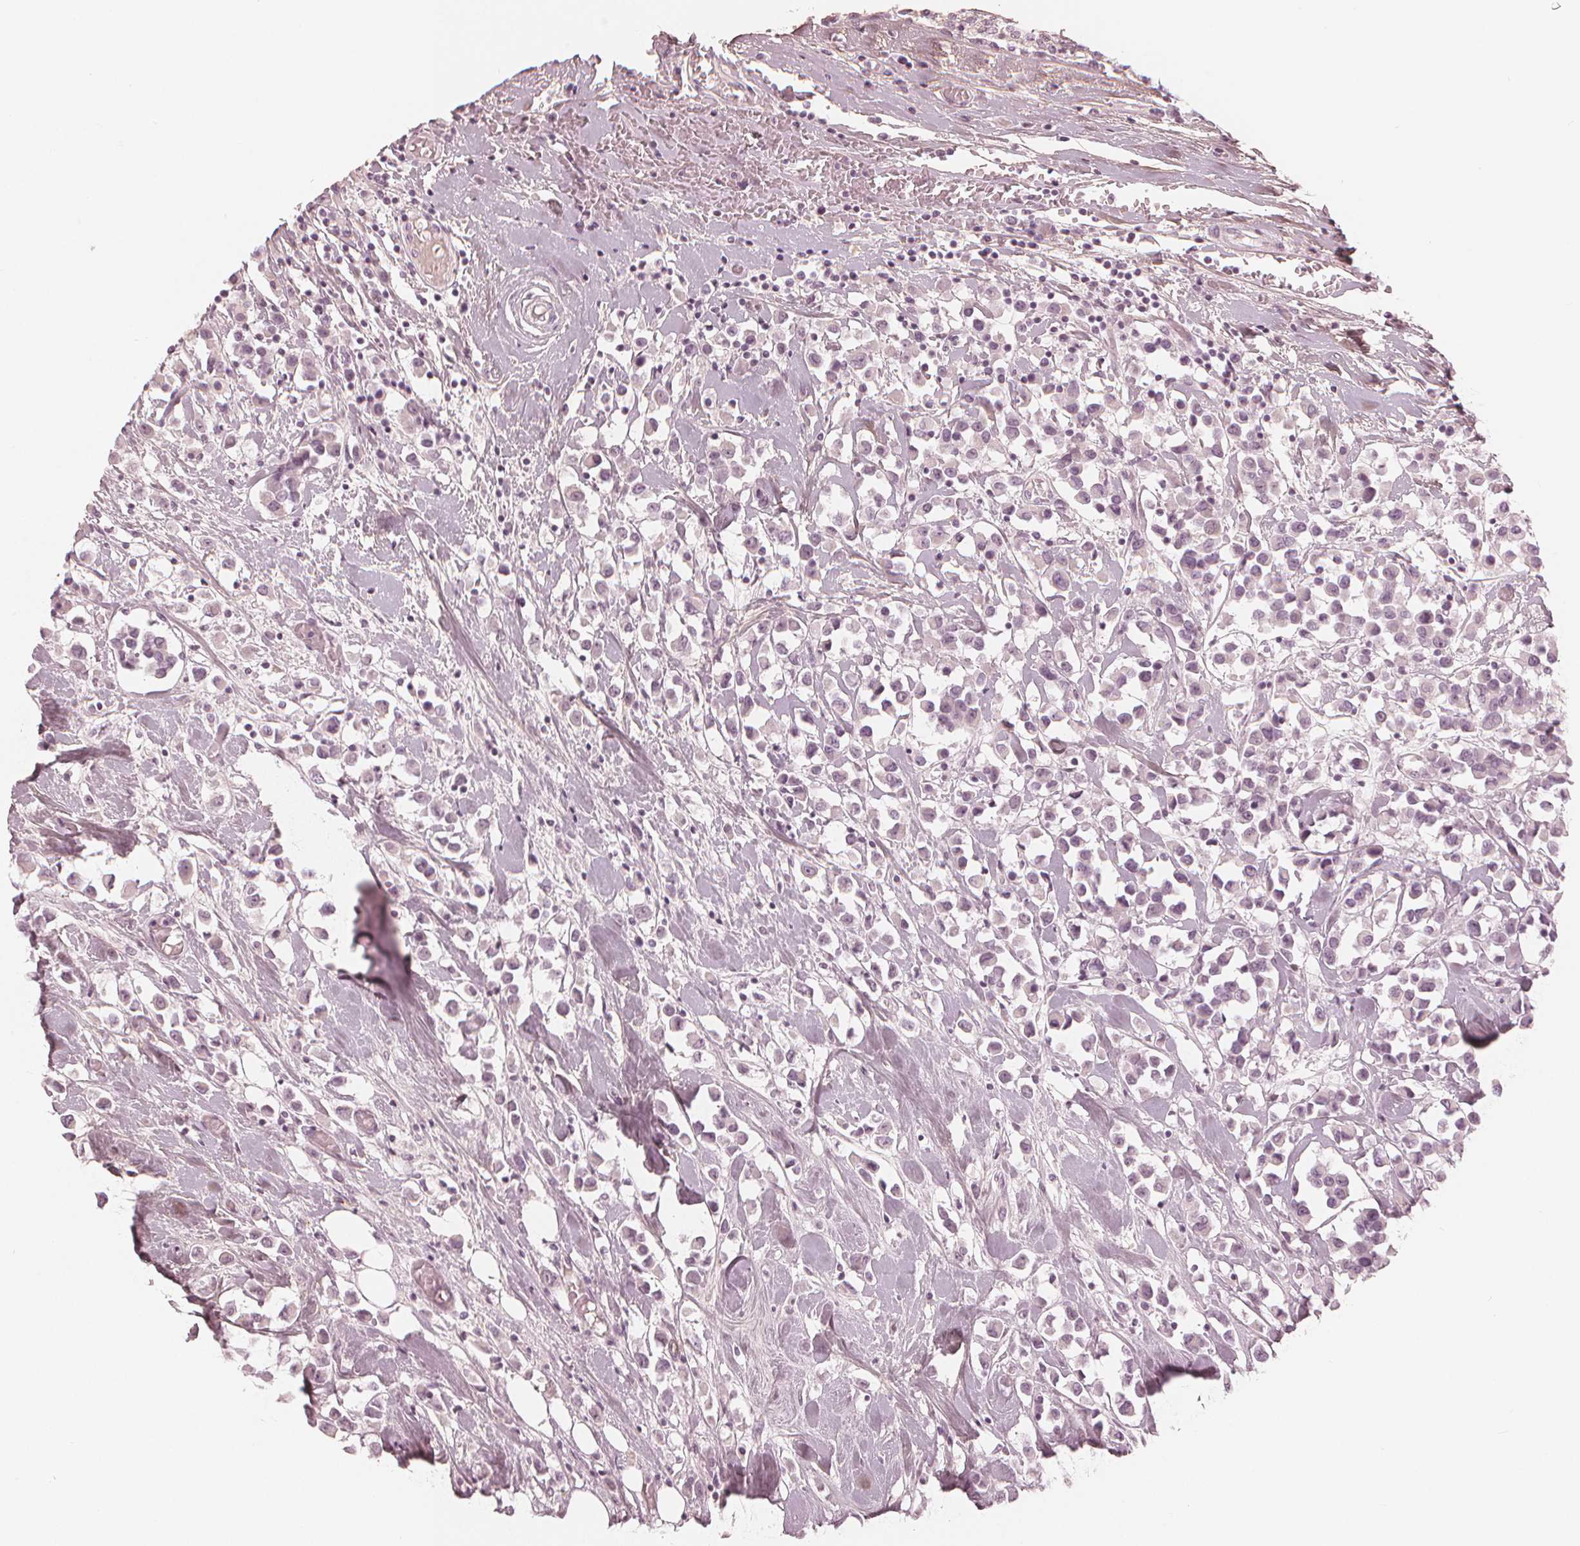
{"staining": {"intensity": "negative", "quantity": "none", "location": "none"}, "tissue": "breast cancer", "cell_type": "Tumor cells", "image_type": "cancer", "snomed": [{"axis": "morphology", "description": "Duct carcinoma"}, {"axis": "topography", "description": "Breast"}], "caption": "A histopathology image of infiltrating ductal carcinoma (breast) stained for a protein shows no brown staining in tumor cells.", "gene": "PAEP", "patient": {"sex": "female", "age": 61}}